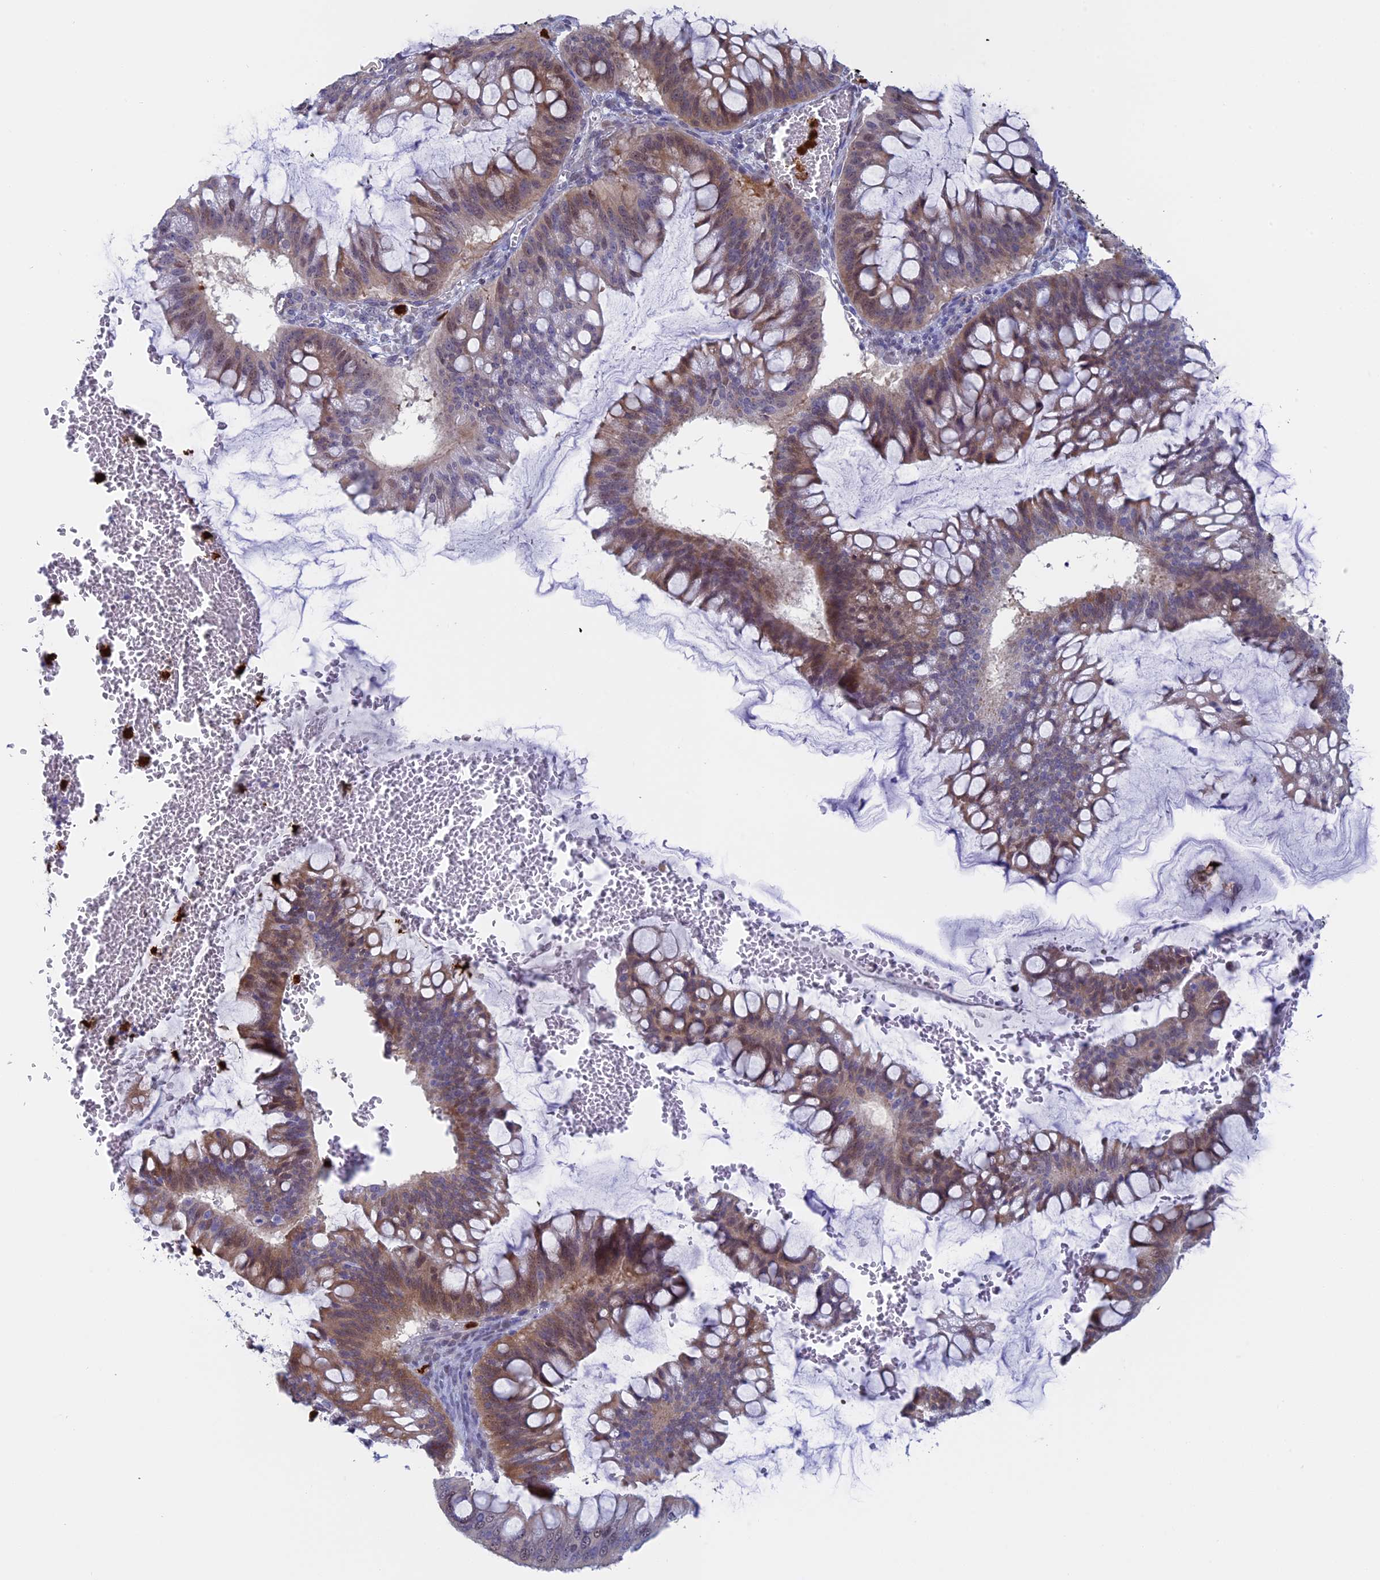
{"staining": {"intensity": "weak", "quantity": "25%-75%", "location": "cytoplasmic/membranous,nuclear"}, "tissue": "ovarian cancer", "cell_type": "Tumor cells", "image_type": "cancer", "snomed": [{"axis": "morphology", "description": "Cystadenocarcinoma, mucinous, NOS"}, {"axis": "topography", "description": "Ovary"}], "caption": "The histopathology image shows immunohistochemical staining of ovarian mucinous cystadenocarcinoma. There is weak cytoplasmic/membranous and nuclear staining is appreciated in about 25%-75% of tumor cells. (IHC, brightfield microscopy, high magnification).", "gene": "SLC26A1", "patient": {"sex": "female", "age": 73}}